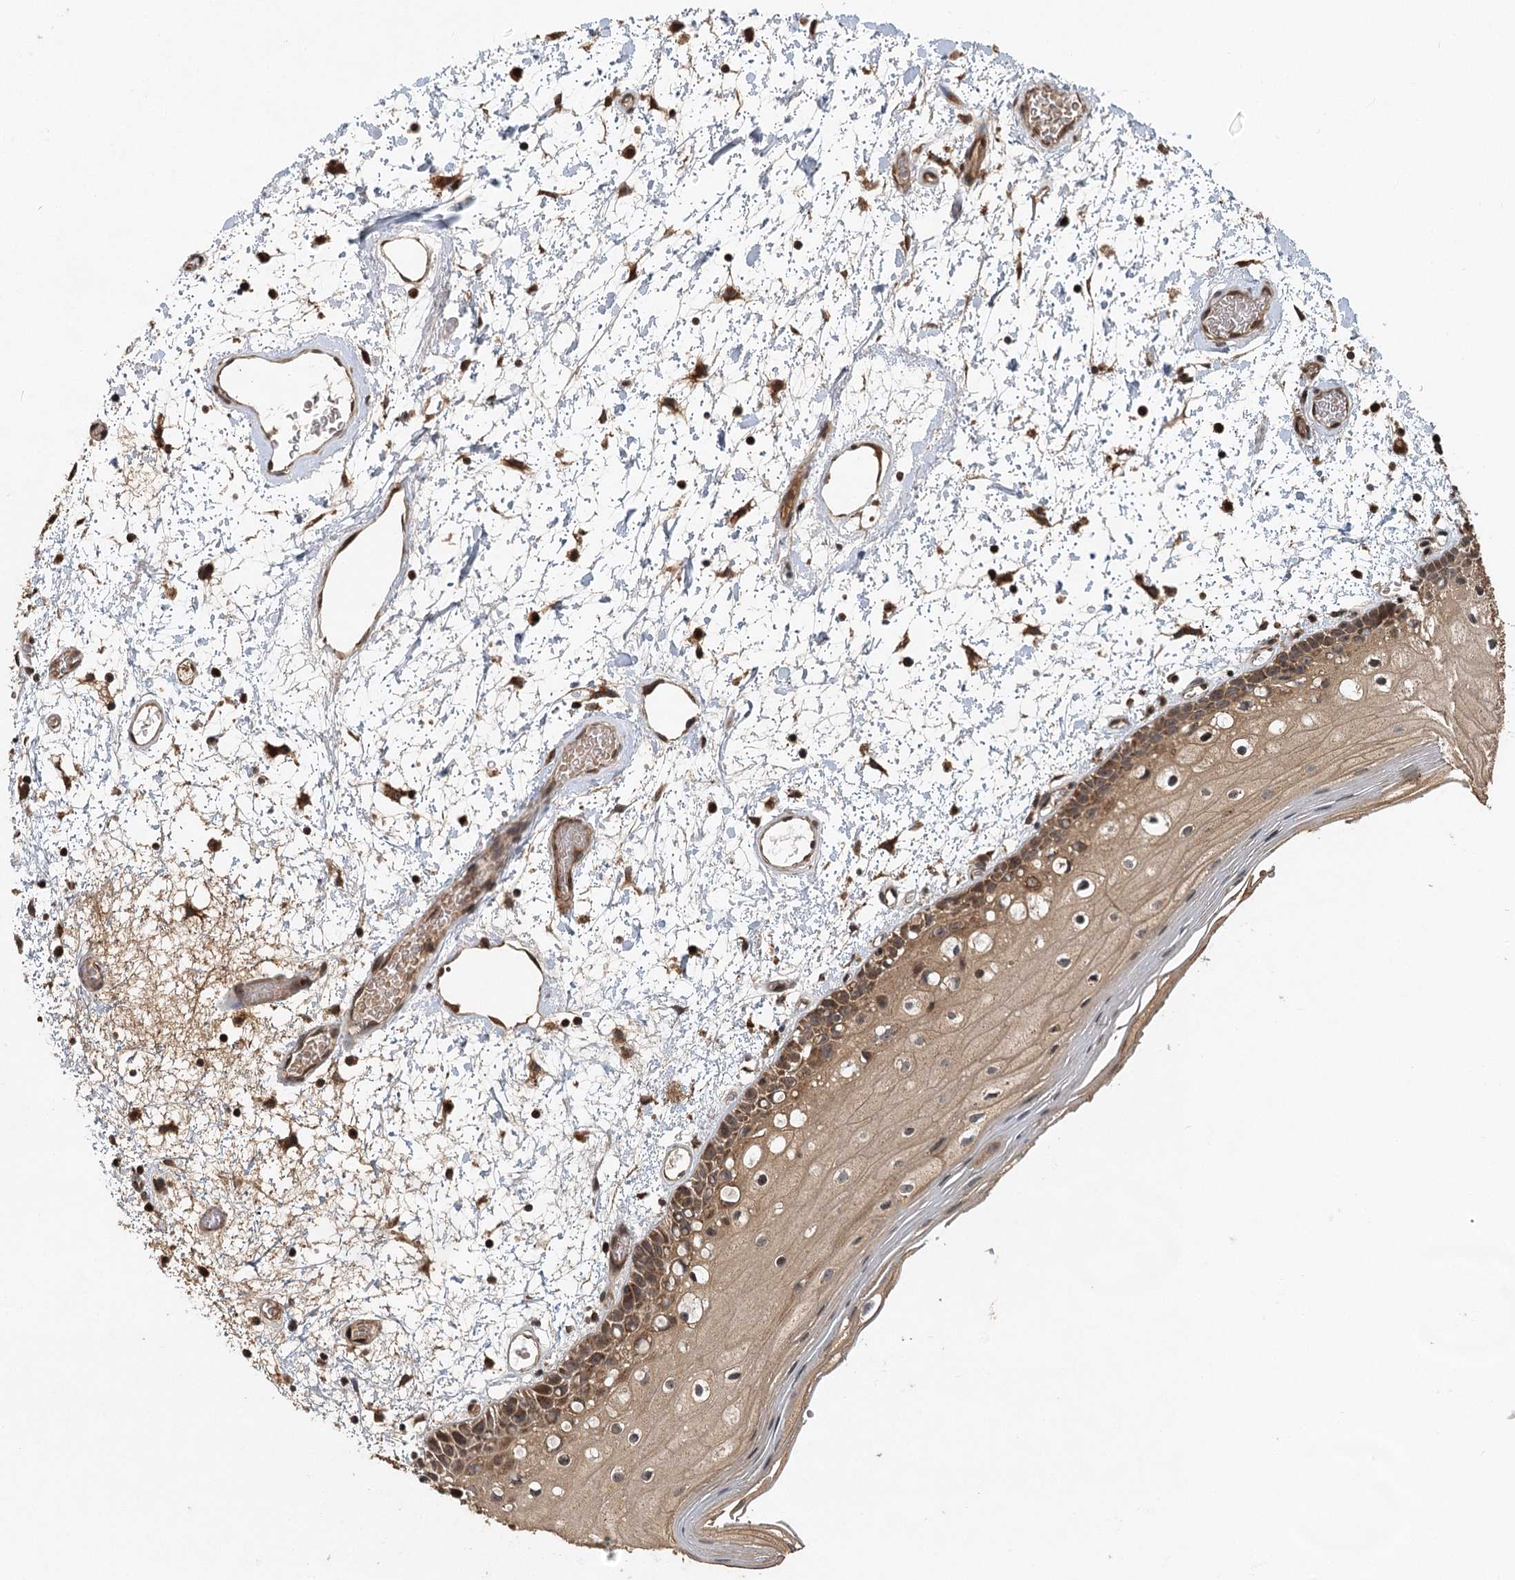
{"staining": {"intensity": "moderate", "quantity": ">75%", "location": "cytoplasmic/membranous"}, "tissue": "oral mucosa", "cell_type": "Squamous epithelial cells", "image_type": "normal", "snomed": [{"axis": "morphology", "description": "Normal tissue, NOS"}, {"axis": "topography", "description": "Oral tissue"}], "caption": "Oral mucosa was stained to show a protein in brown. There is medium levels of moderate cytoplasmic/membranous positivity in about >75% of squamous epithelial cells.", "gene": "INSIG2", "patient": {"sex": "male", "age": 52}}